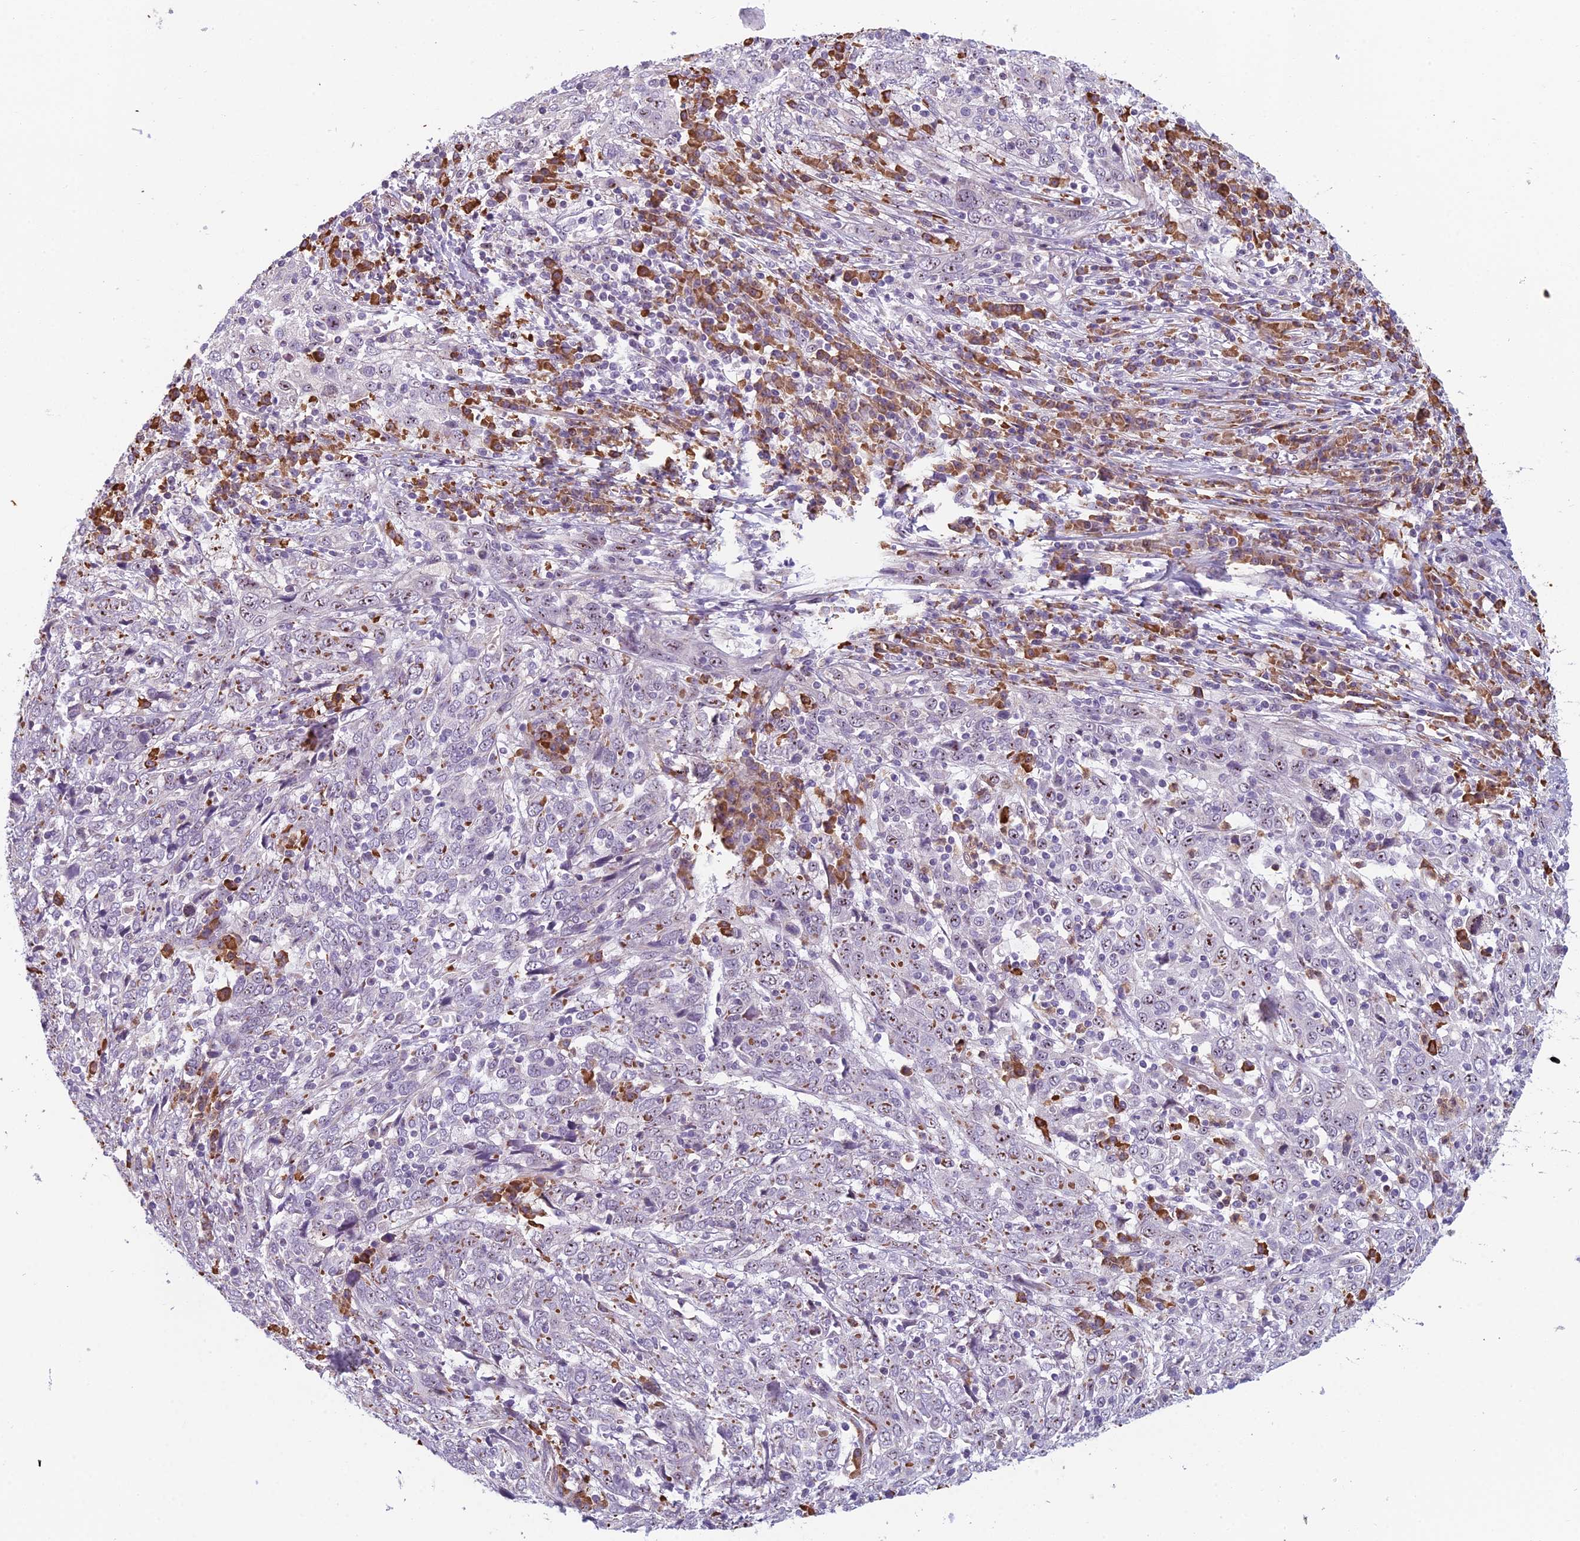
{"staining": {"intensity": "negative", "quantity": "none", "location": "none"}, "tissue": "cervical cancer", "cell_type": "Tumor cells", "image_type": "cancer", "snomed": [{"axis": "morphology", "description": "Squamous cell carcinoma, NOS"}, {"axis": "topography", "description": "Cervix"}], "caption": "This image is of cervical cancer (squamous cell carcinoma) stained with immunohistochemistry (IHC) to label a protein in brown with the nuclei are counter-stained blue. There is no staining in tumor cells. (DAB immunohistochemistry (IHC), high magnification).", "gene": "NOC2L", "patient": {"sex": "female", "age": 46}}